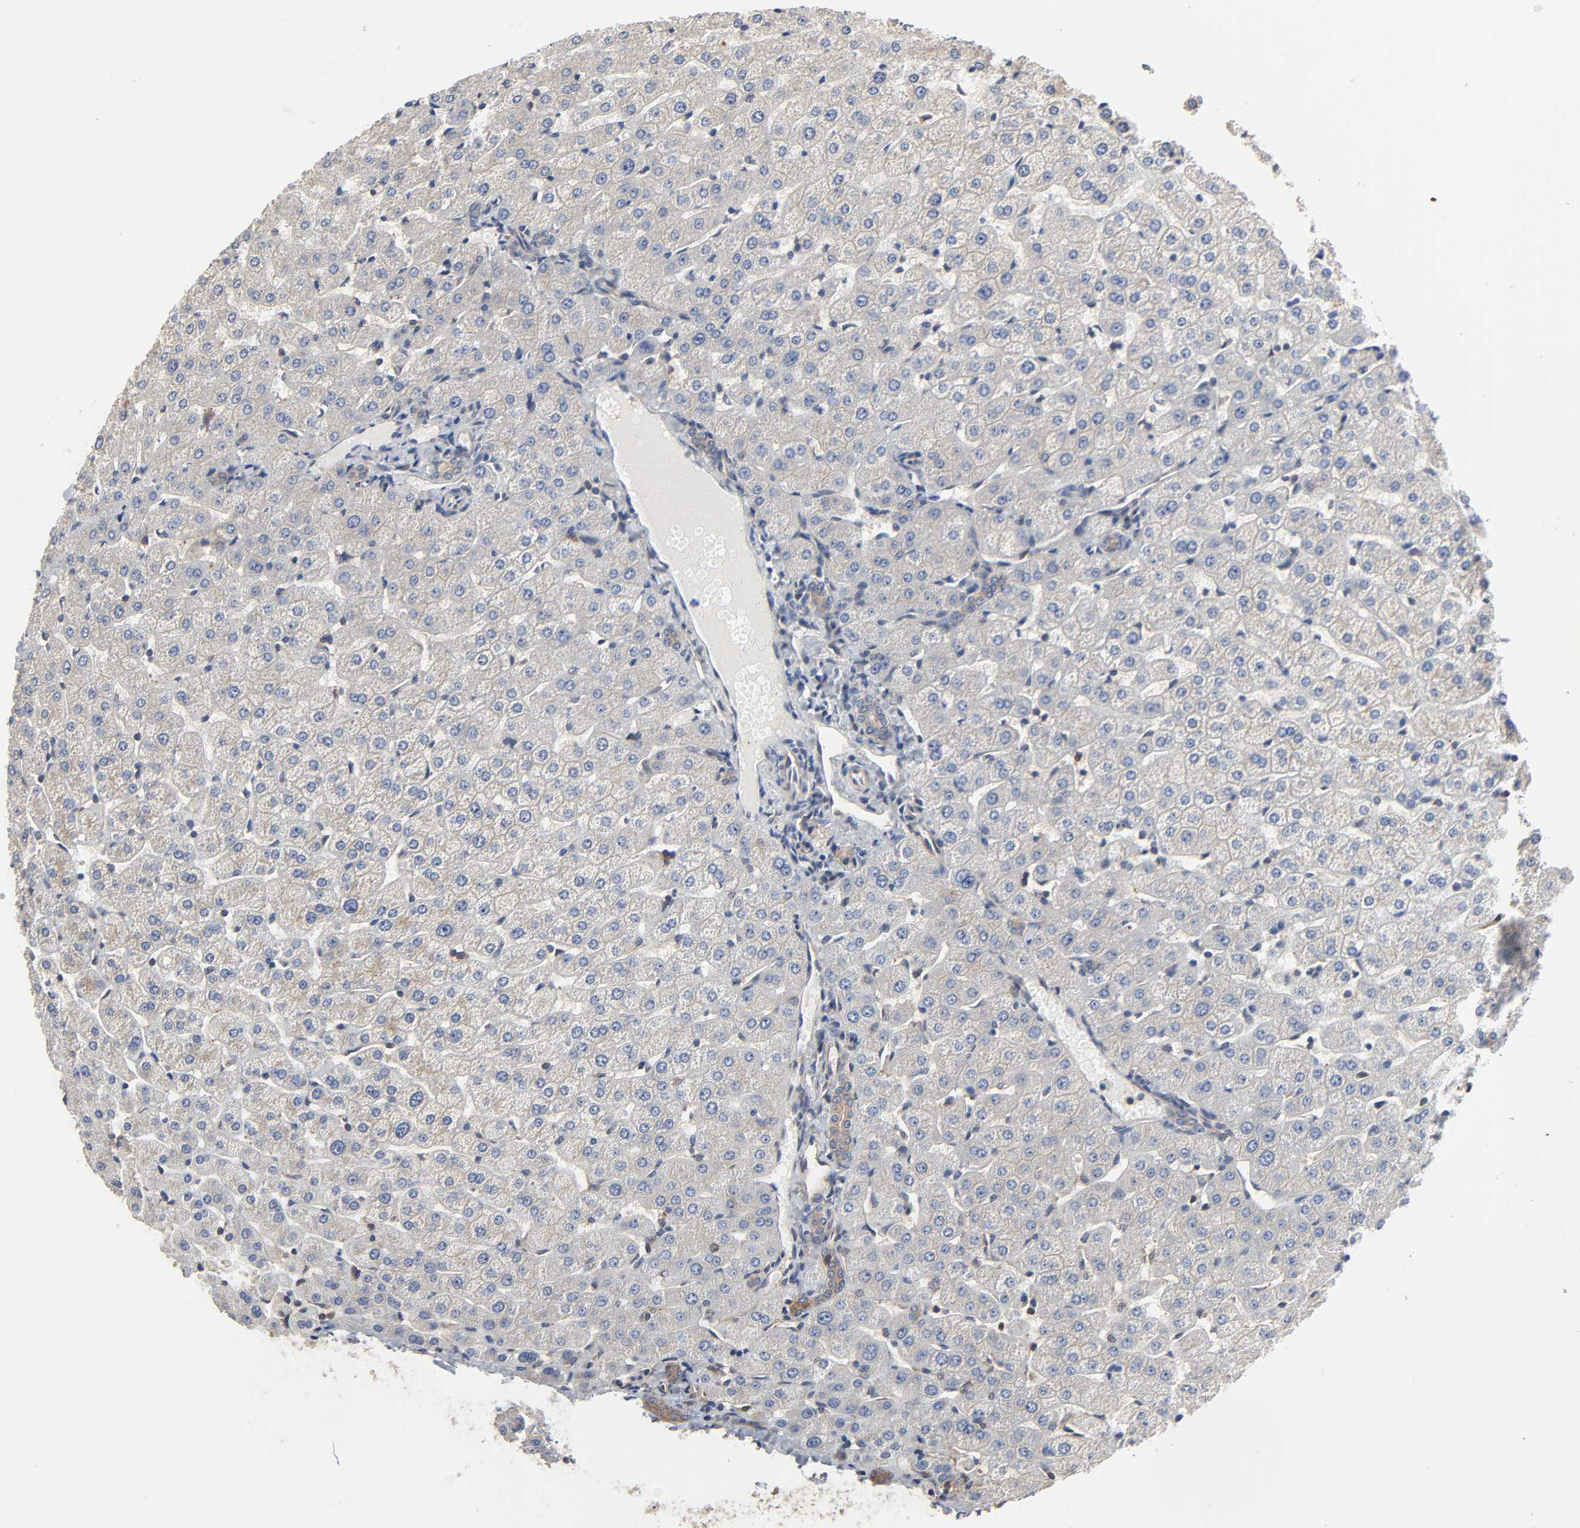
{"staining": {"intensity": "weak", "quantity": ">75%", "location": "cytoplasmic/membranous"}, "tissue": "liver", "cell_type": "Cholangiocytes", "image_type": "normal", "snomed": [{"axis": "morphology", "description": "Normal tissue, NOS"}, {"axis": "morphology", "description": "Fibrosis, NOS"}, {"axis": "topography", "description": "Liver"}], "caption": "A brown stain shows weak cytoplasmic/membranous positivity of a protein in cholangiocytes of benign human liver.", "gene": "DDX10", "patient": {"sex": "female", "age": 29}}